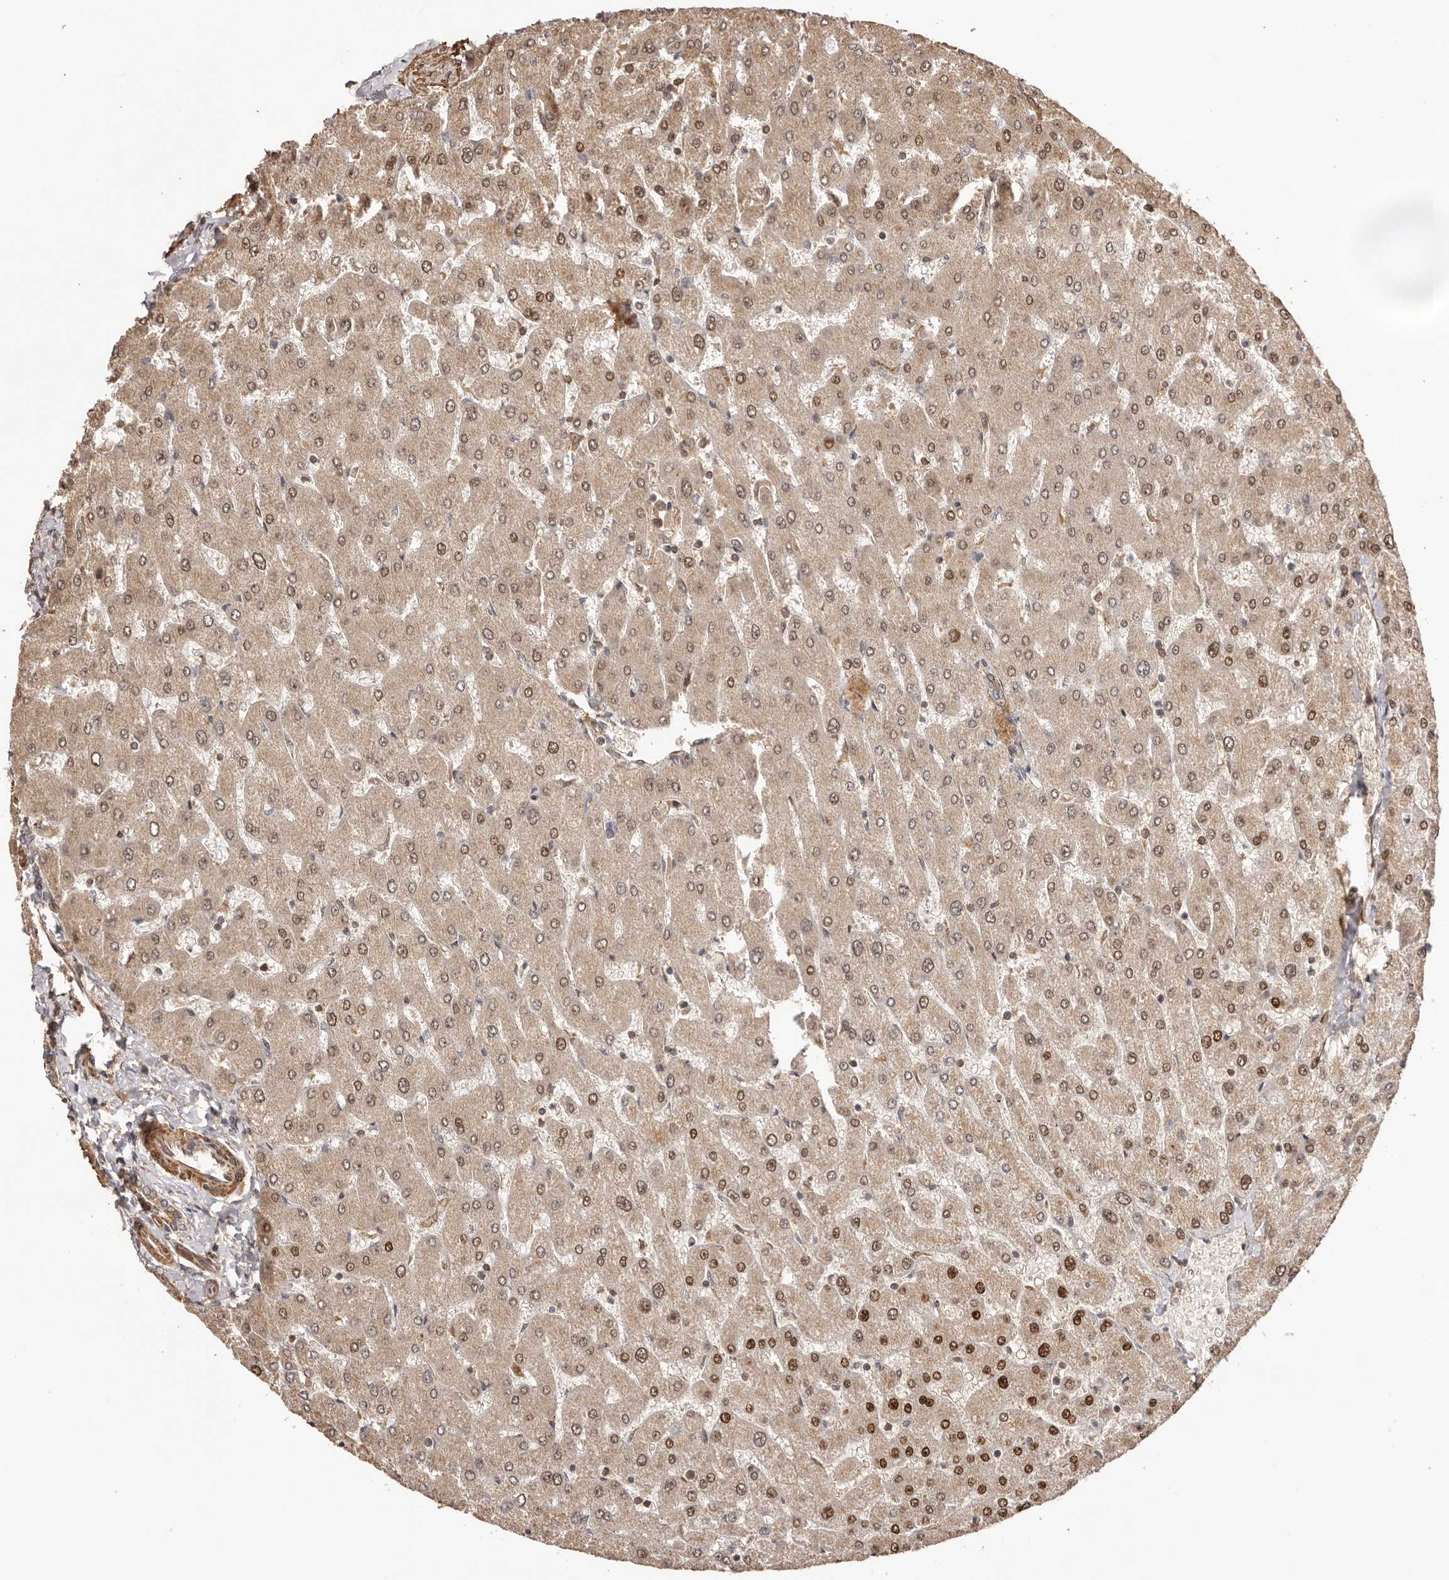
{"staining": {"intensity": "weak", "quantity": ">75%", "location": "cytoplasmic/membranous"}, "tissue": "liver", "cell_type": "Cholangiocytes", "image_type": "normal", "snomed": [{"axis": "morphology", "description": "Normal tissue, NOS"}, {"axis": "topography", "description": "Liver"}], "caption": "A low amount of weak cytoplasmic/membranous staining is identified in approximately >75% of cholangiocytes in normal liver.", "gene": "UBR2", "patient": {"sex": "male", "age": 55}}